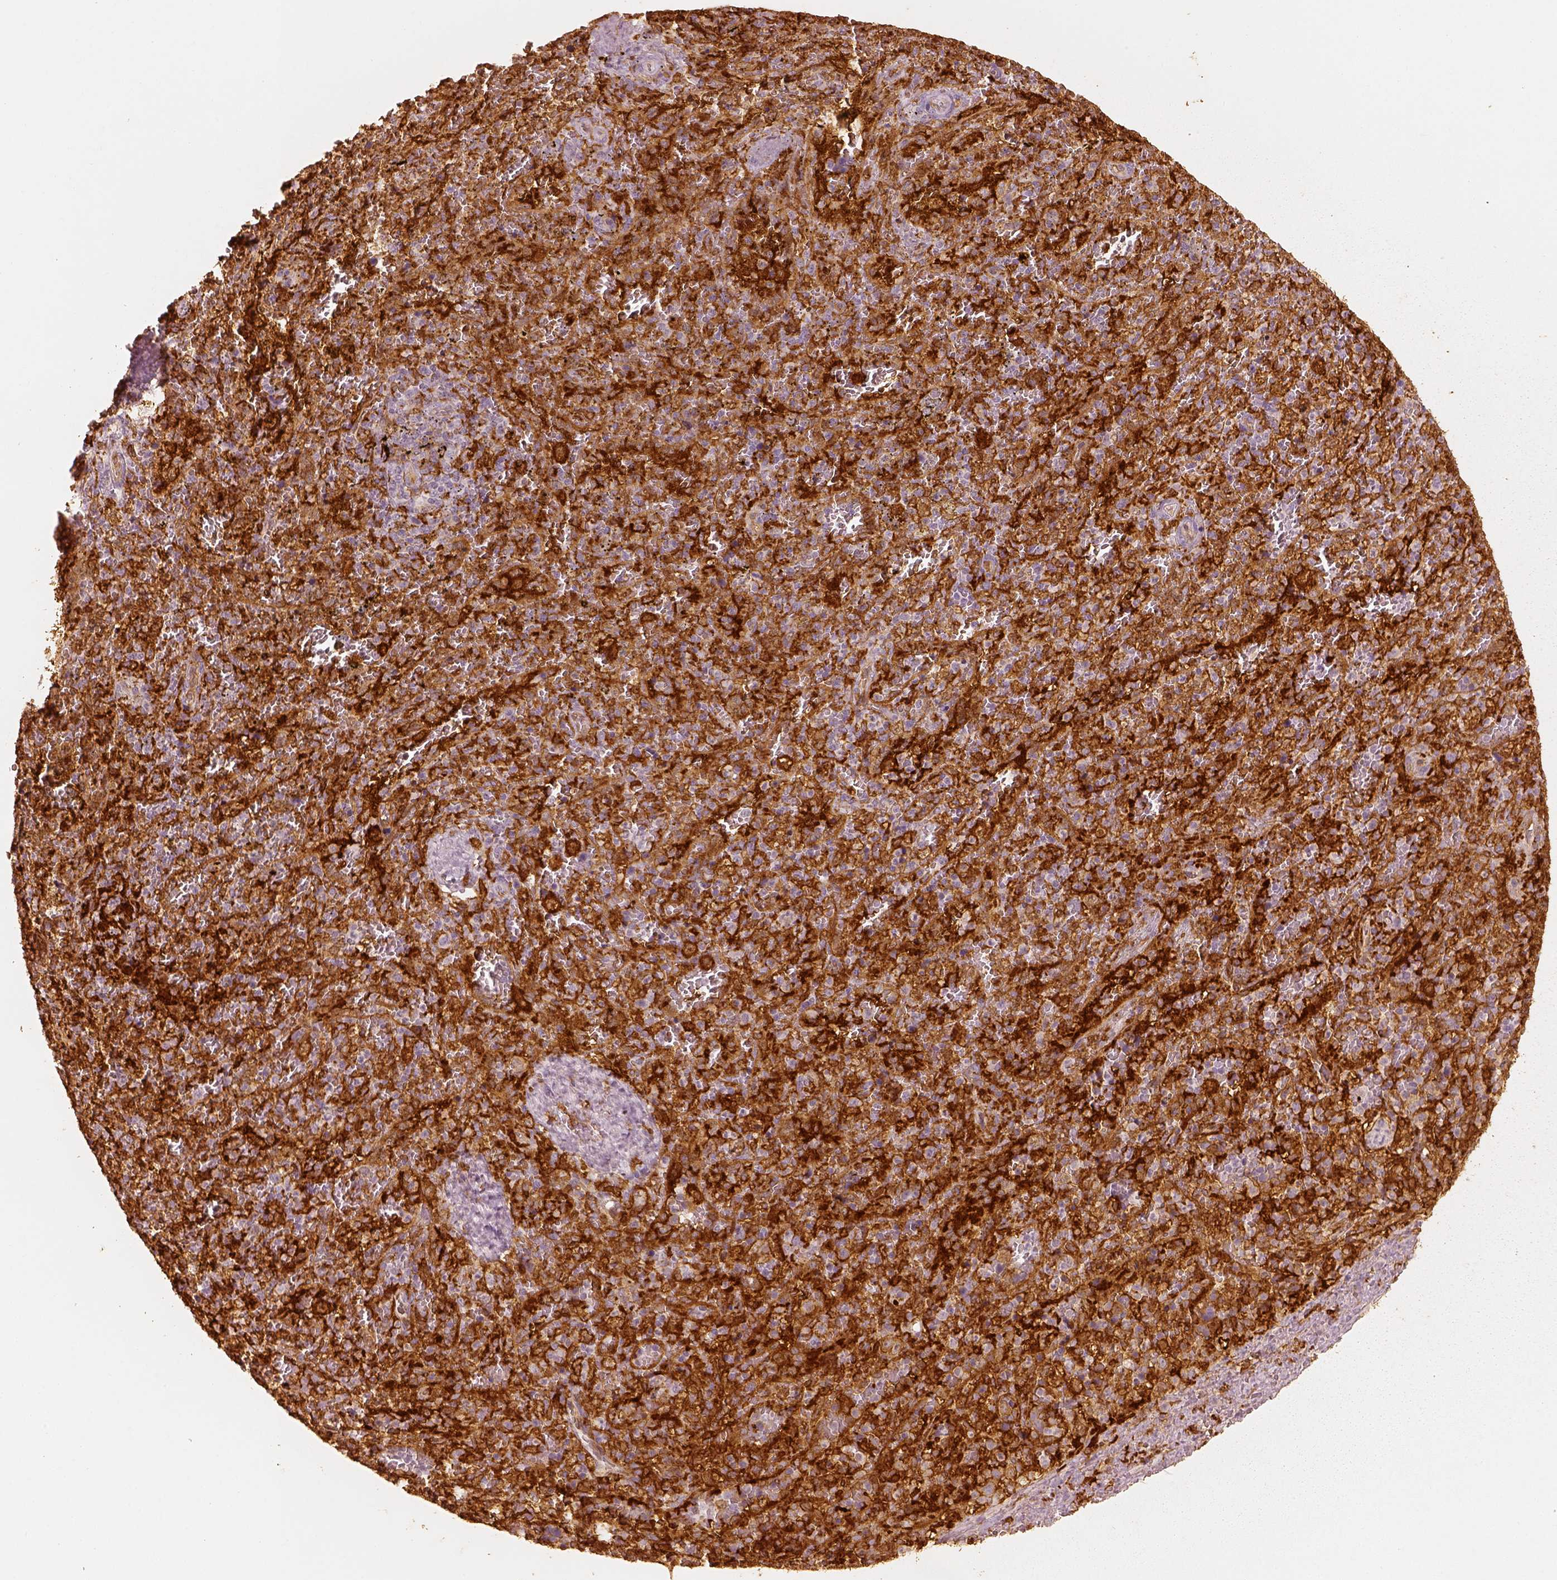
{"staining": {"intensity": "strong", "quantity": "25%-75%", "location": "cytoplasmic/membranous"}, "tissue": "spleen", "cell_type": "Cells in red pulp", "image_type": "normal", "snomed": [{"axis": "morphology", "description": "Normal tissue, NOS"}, {"axis": "topography", "description": "Spleen"}], "caption": "Protein analysis of unremarkable spleen demonstrates strong cytoplasmic/membranous expression in about 25%-75% of cells in red pulp. (IHC, brightfield microscopy, high magnification).", "gene": "FSCN1", "patient": {"sex": "female", "age": 50}}